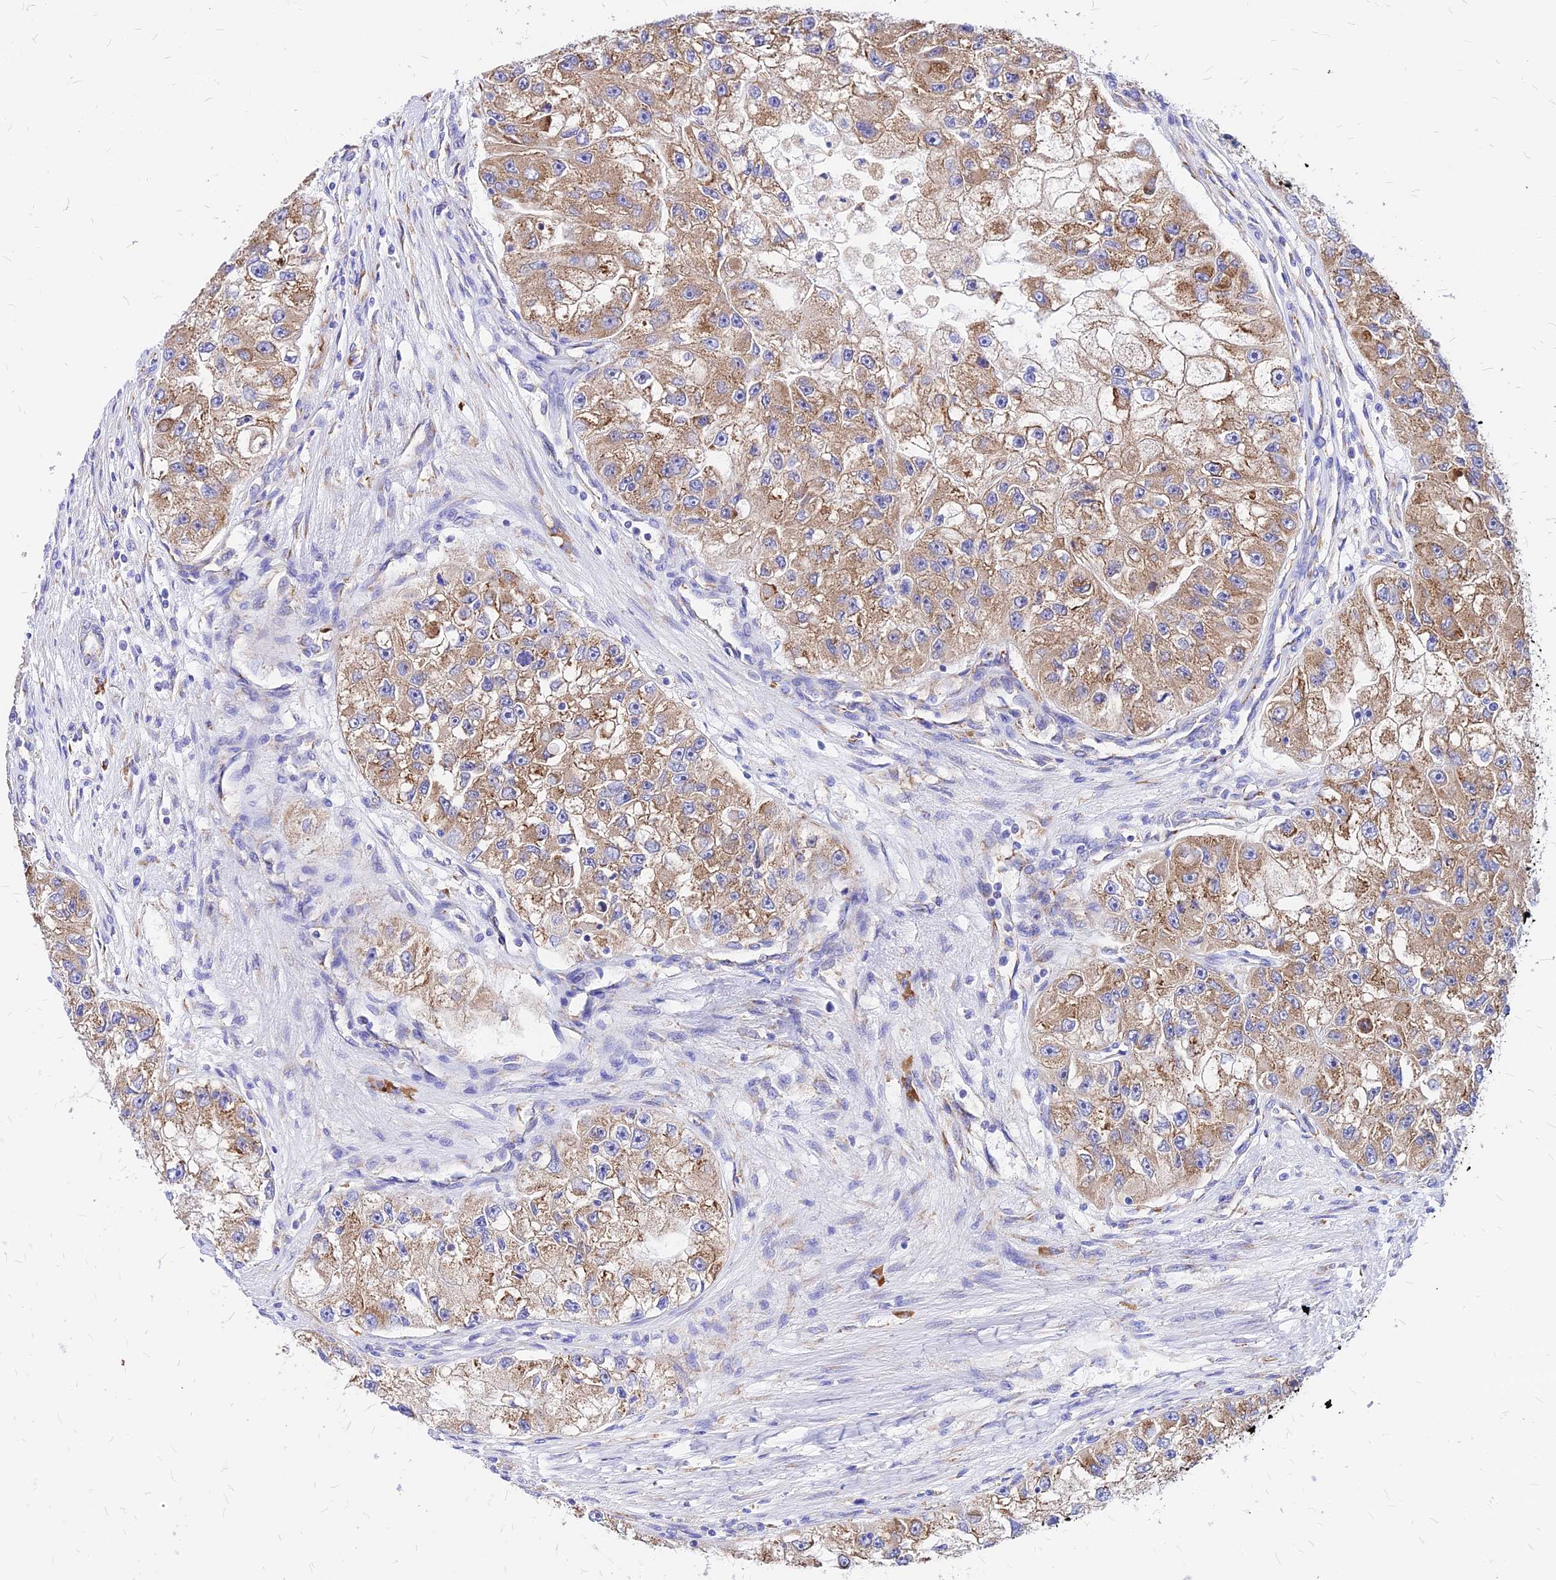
{"staining": {"intensity": "moderate", "quantity": ">75%", "location": "cytoplasmic/membranous"}, "tissue": "renal cancer", "cell_type": "Tumor cells", "image_type": "cancer", "snomed": [{"axis": "morphology", "description": "Adenocarcinoma, NOS"}, {"axis": "topography", "description": "Kidney"}], "caption": "A histopathology image of renal adenocarcinoma stained for a protein reveals moderate cytoplasmic/membranous brown staining in tumor cells. Using DAB (3,3'-diaminobenzidine) (brown) and hematoxylin (blue) stains, captured at high magnification using brightfield microscopy.", "gene": "RPL19", "patient": {"sex": "male", "age": 63}}